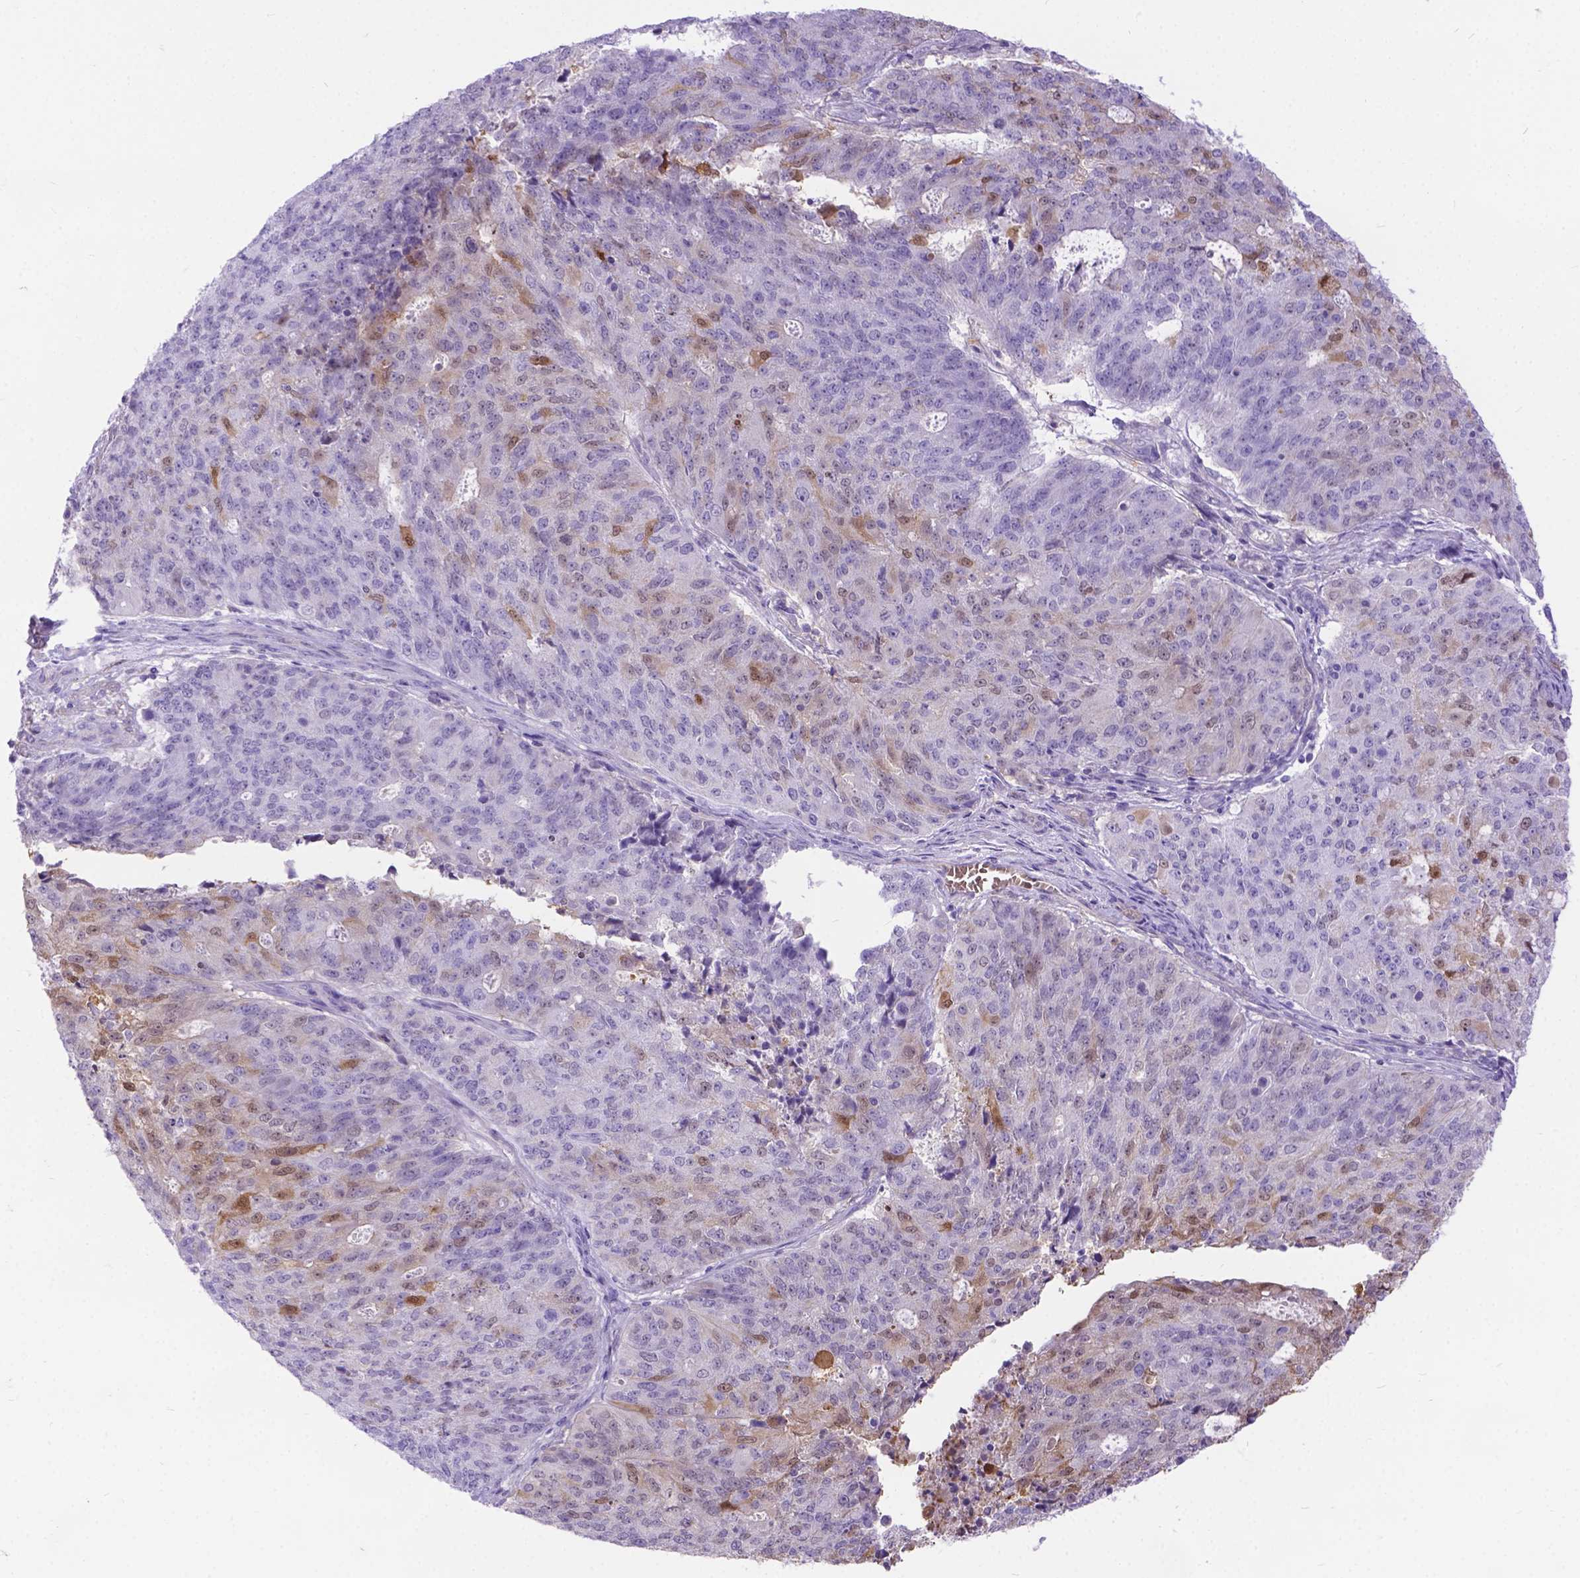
{"staining": {"intensity": "moderate", "quantity": "<25%", "location": "cytoplasmic/membranous,nuclear"}, "tissue": "endometrial cancer", "cell_type": "Tumor cells", "image_type": "cancer", "snomed": [{"axis": "morphology", "description": "Adenocarcinoma, NOS"}, {"axis": "topography", "description": "Endometrium"}], "caption": "A low amount of moderate cytoplasmic/membranous and nuclear staining is present in about <25% of tumor cells in endometrial cancer tissue.", "gene": "TMEM169", "patient": {"sex": "female", "age": 82}}